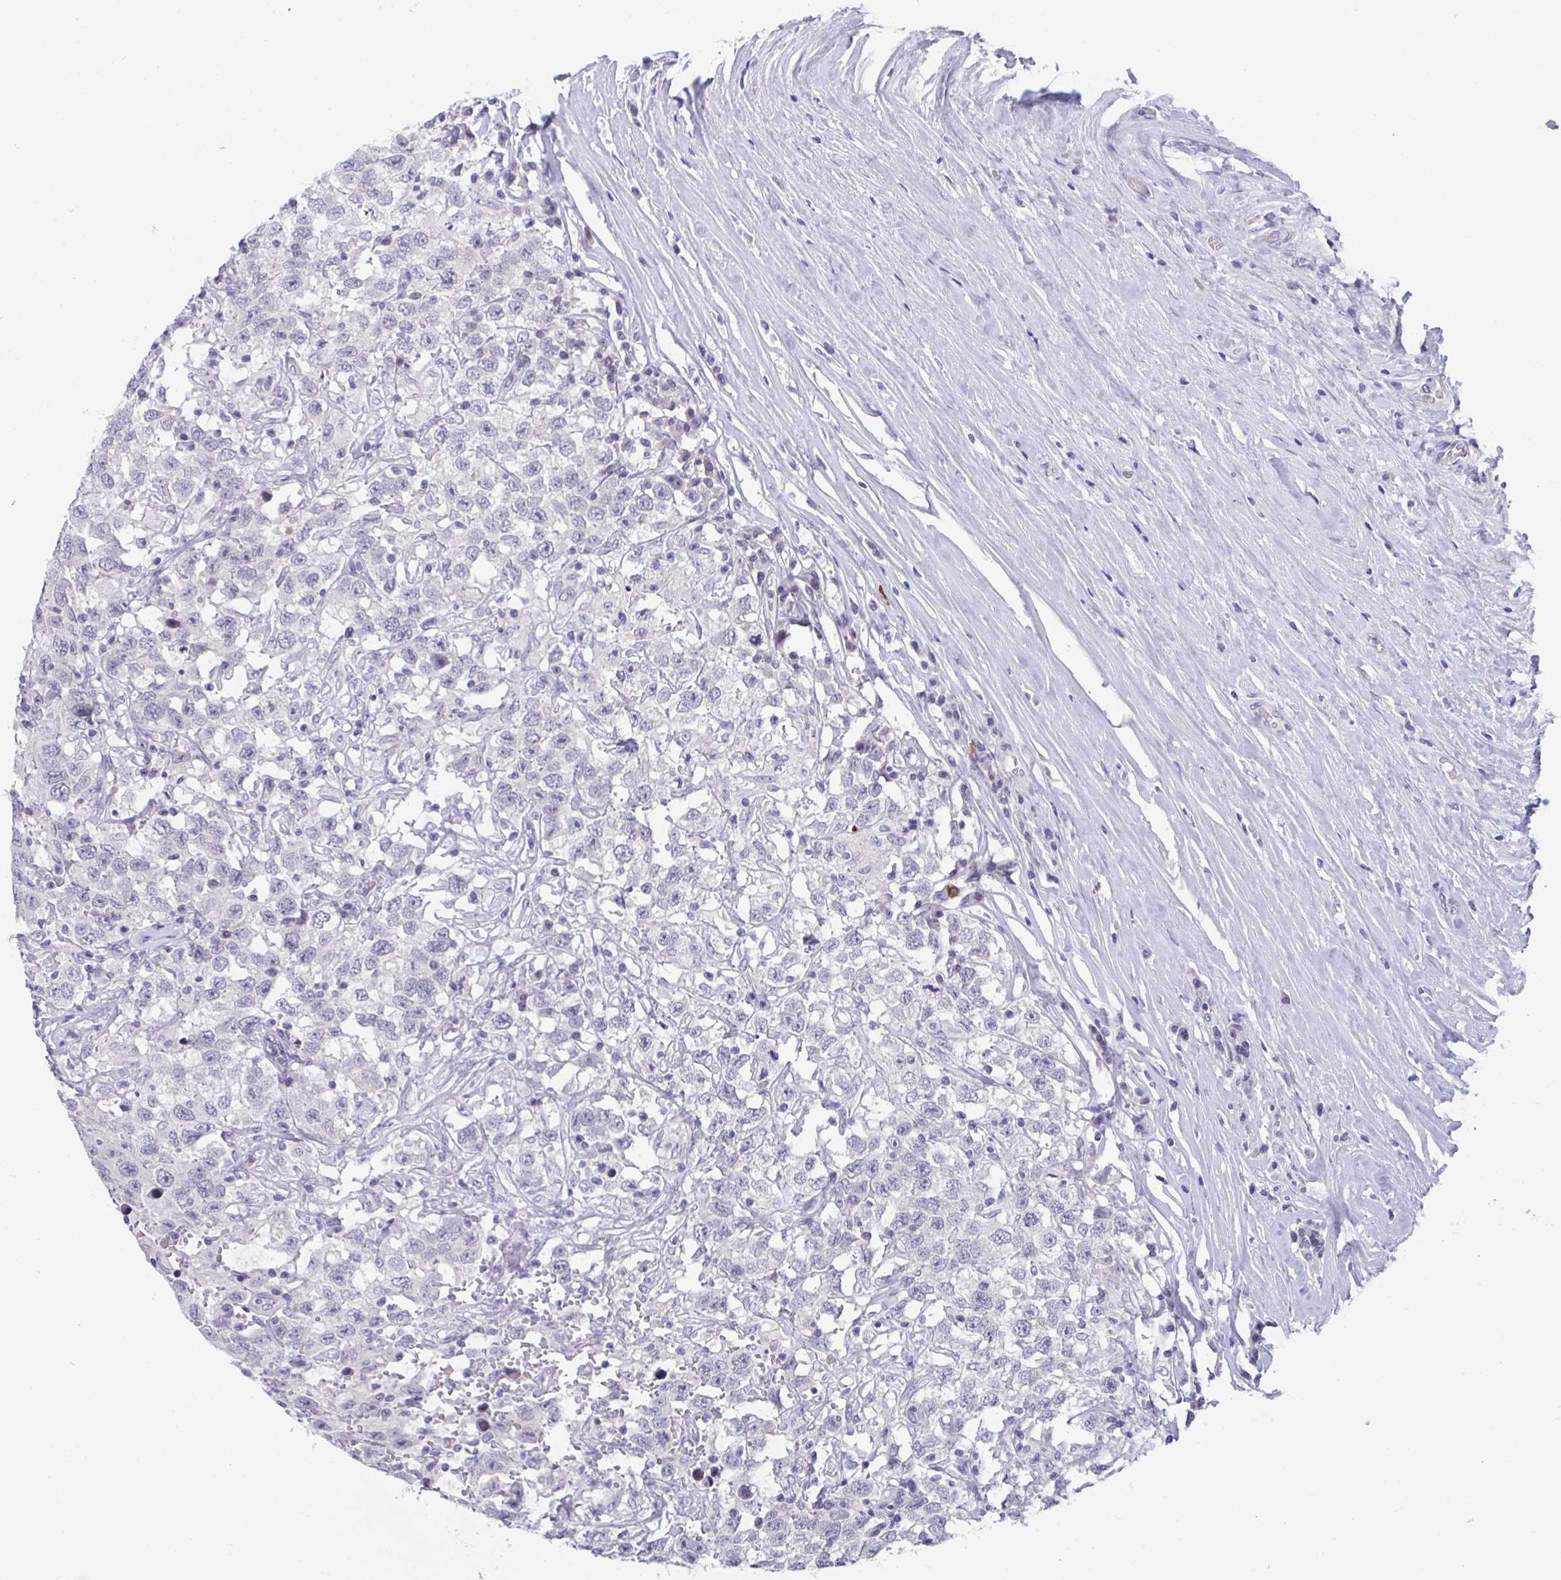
{"staining": {"intensity": "negative", "quantity": "none", "location": "none"}, "tissue": "testis cancer", "cell_type": "Tumor cells", "image_type": "cancer", "snomed": [{"axis": "morphology", "description": "Seminoma, NOS"}, {"axis": "topography", "description": "Testis"}], "caption": "Immunohistochemistry of seminoma (testis) shows no positivity in tumor cells.", "gene": "BMAL2", "patient": {"sex": "male", "age": 41}}